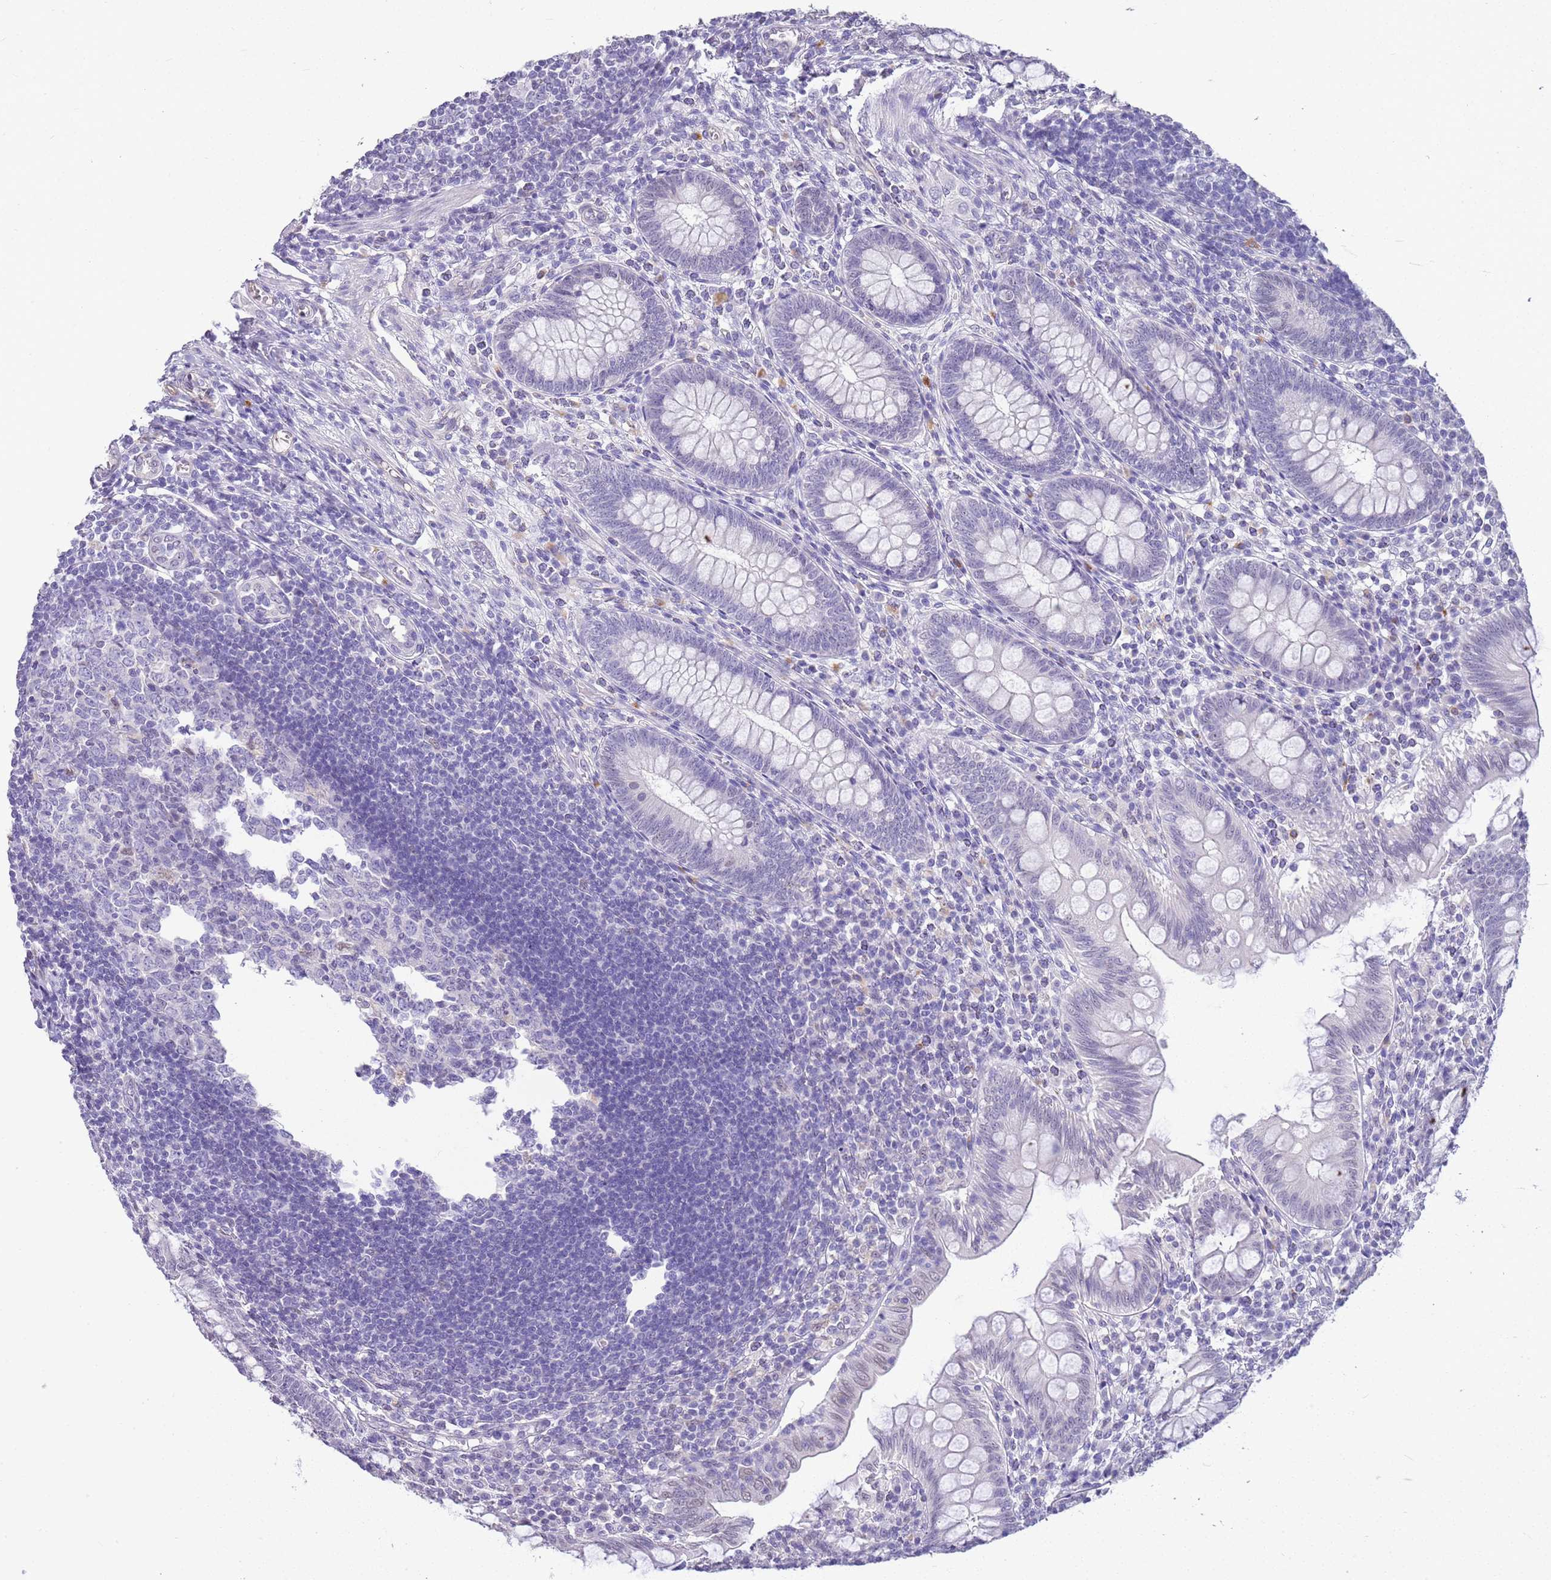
{"staining": {"intensity": "negative", "quantity": "none", "location": "none"}, "tissue": "appendix", "cell_type": "Glandular cells", "image_type": "normal", "snomed": [{"axis": "morphology", "description": "Normal tissue, NOS"}, {"axis": "topography", "description": "Appendix"}], "caption": "Protein analysis of unremarkable appendix shows no significant expression in glandular cells. Brightfield microscopy of immunohistochemistry (IHC) stained with DAB (brown) and hematoxylin (blue), captured at high magnification.", "gene": "CTRC", "patient": {"sex": "male", "age": 14}}